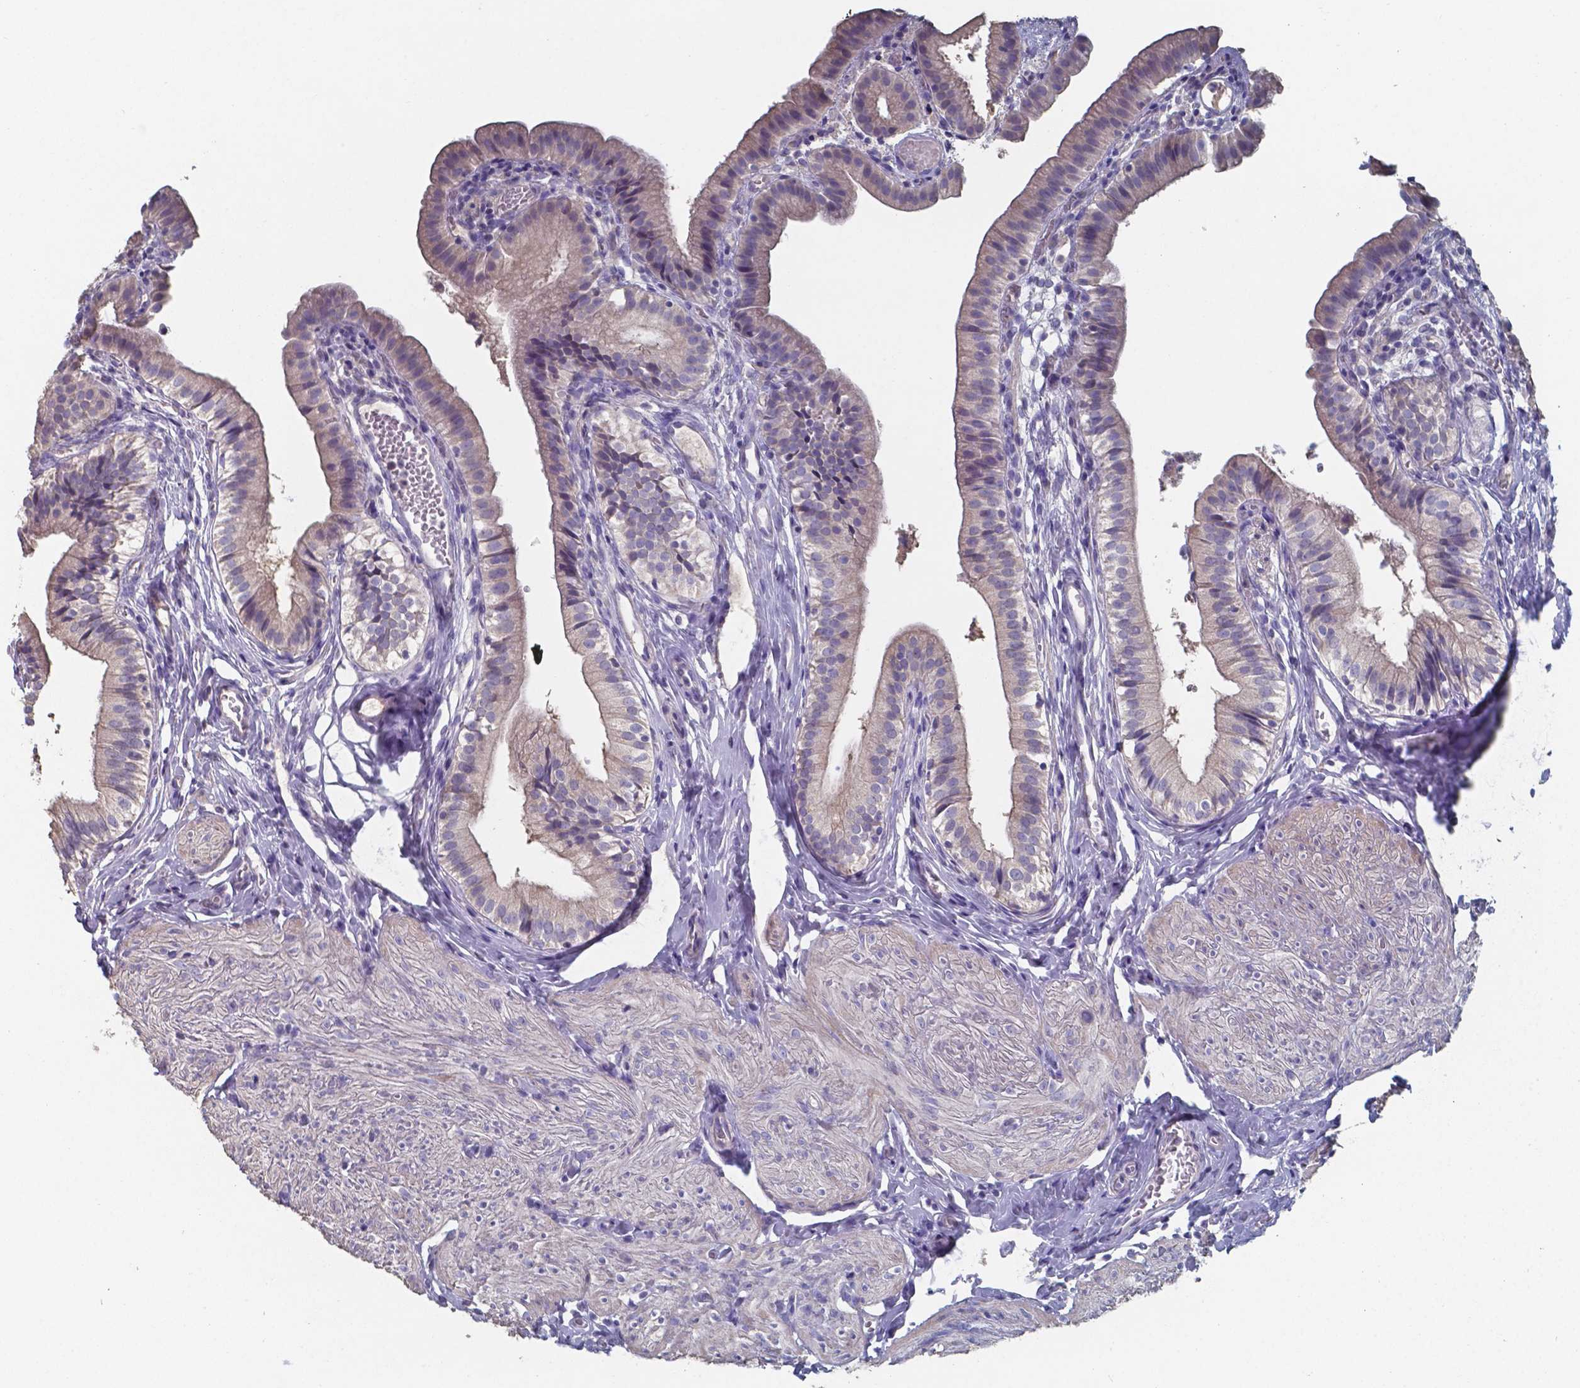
{"staining": {"intensity": "weak", "quantity": "<25%", "location": "cytoplasmic/membranous"}, "tissue": "gallbladder", "cell_type": "Glandular cells", "image_type": "normal", "snomed": [{"axis": "morphology", "description": "Normal tissue, NOS"}, {"axis": "topography", "description": "Gallbladder"}, {"axis": "topography", "description": "Peripheral nerve tissue"}], "caption": "IHC image of benign gallbladder: human gallbladder stained with DAB (3,3'-diaminobenzidine) reveals no significant protein positivity in glandular cells. (Immunohistochemistry (ihc), brightfield microscopy, high magnification).", "gene": "FOXJ1", "patient": {"sex": "male", "age": 17}}